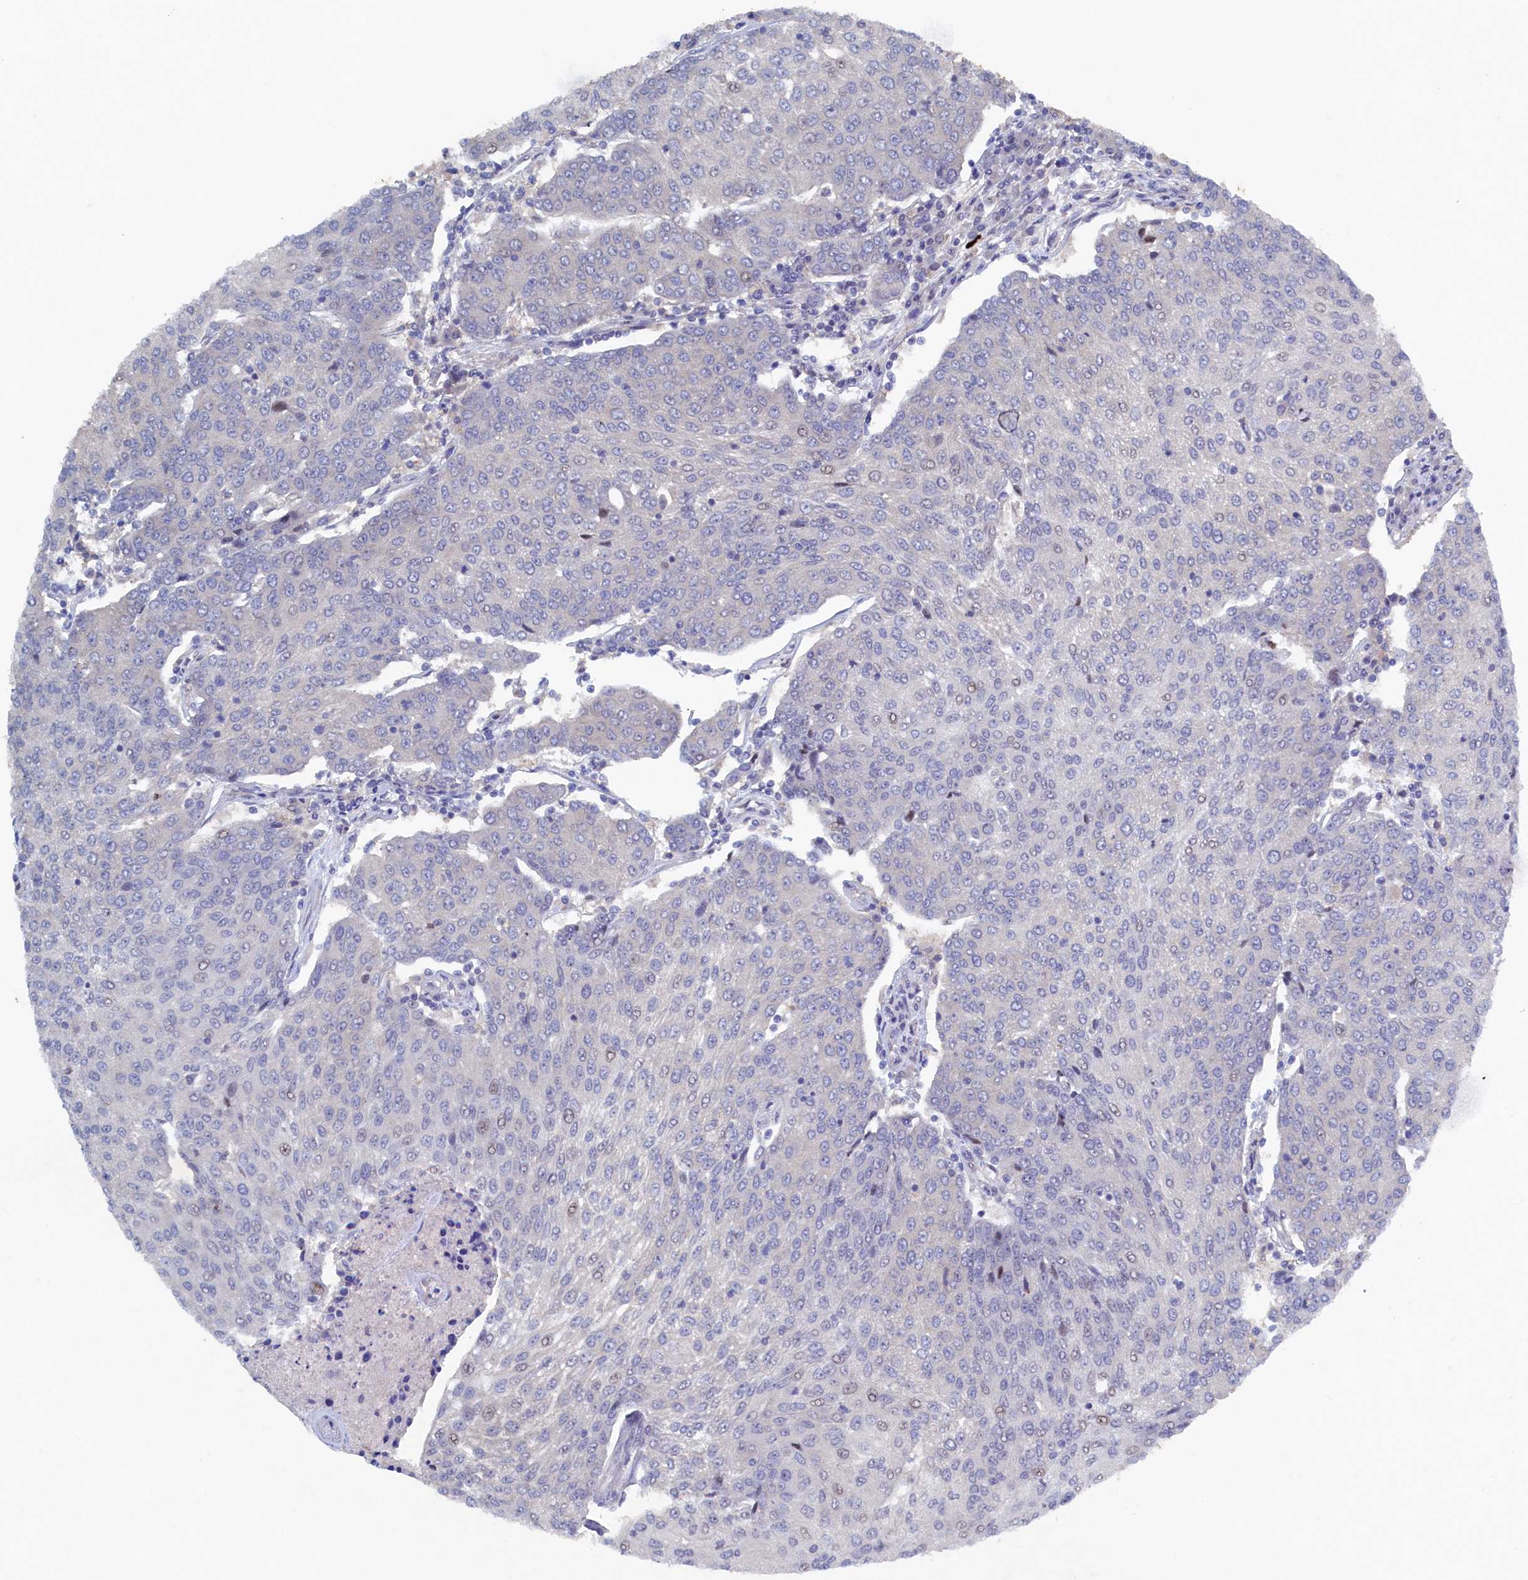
{"staining": {"intensity": "weak", "quantity": "<25%", "location": "nuclear"}, "tissue": "urothelial cancer", "cell_type": "Tumor cells", "image_type": "cancer", "snomed": [{"axis": "morphology", "description": "Urothelial carcinoma, High grade"}, {"axis": "topography", "description": "Urinary bladder"}], "caption": "High power microscopy photomicrograph of an immunohistochemistry image of urothelial cancer, revealing no significant positivity in tumor cells.", "gene": "CBLIF", "patient": {"sex": "female", "age": 85}}